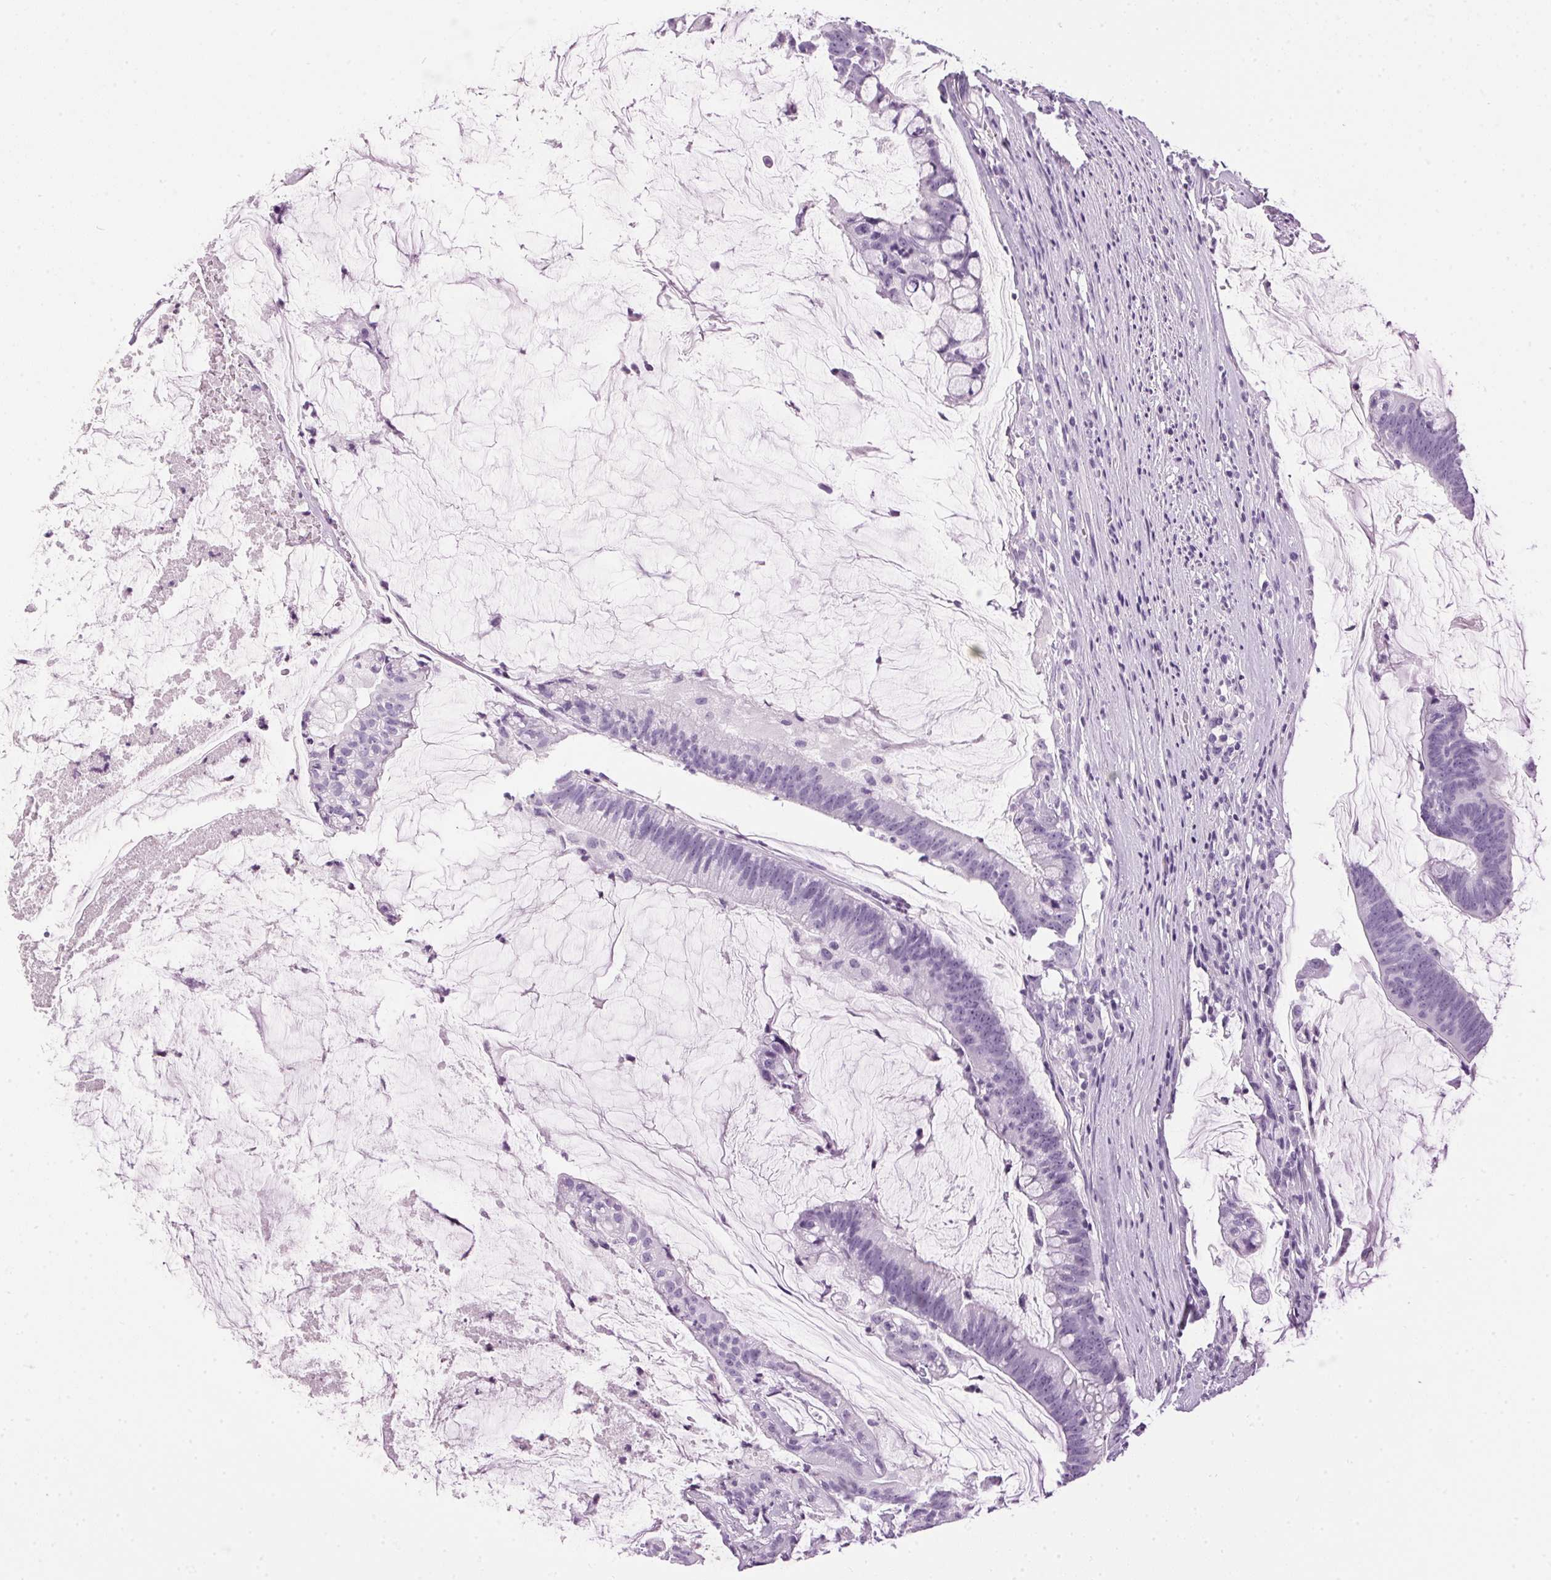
{"staining": {"intensity": "negative", "quantity": "none", "location": "none"}, "tissue": "colorectal cancer", "cell_type": "Tumor cells", "image_type": "cancer", "snomed": [{"axis": "morphology", "description": "Adenocarcinoma, NOS"}, {"axis": "topography", "description": "Colon"}], "caption": "Colorectal cancer (adenocarcinoma) stained for a protein using immunohistochemistry shows no staining tumor cells.", "gene": "SP7", "patient": {"sex": "male", "age": 62}}